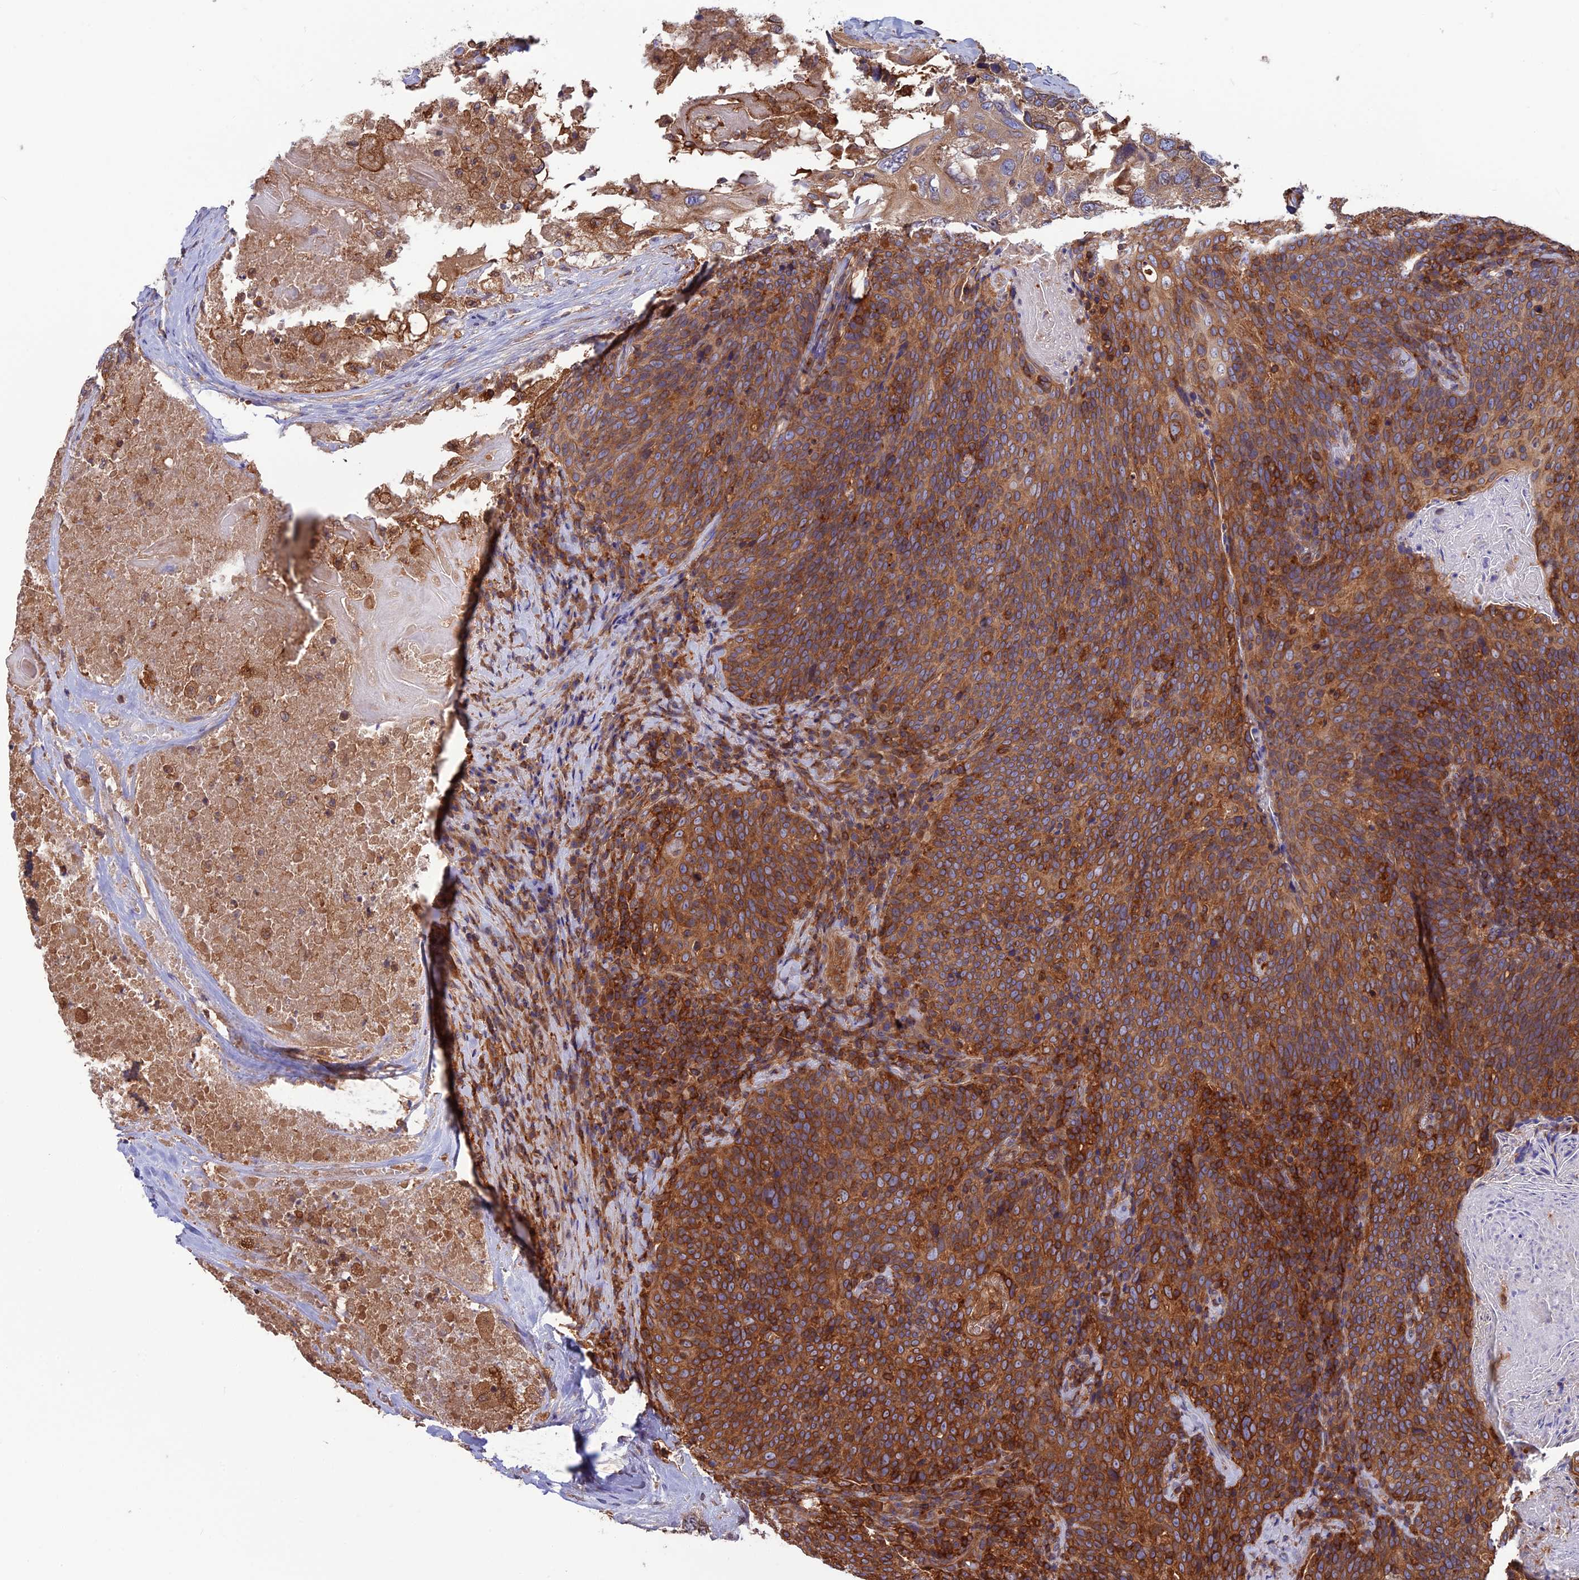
{"staining": {"intensity": "strong", "quantity": ">75%", "location": "cytoplasmic/membranous"}, "tissue": "head and neck cancer", "cell_type": "Tumor cells", "image_type": "cancer", "snomed": [{"axis": "morphology", "description": "Squamous cell carcinoma, NOS"}, {"axis": "morphology", "description": "Squamous cell carcinoma, metastatic, NOS"}, {"axis": "topography", "description": "Lymph node"}, {"axis": "topography", "description": "Head-Neck"}], "caption": "High-power microscopy captured an IHC photomicrograph of head and neck metastatic squamous cell carcinoma, revealing strong cytoplasmic/membranous positivity in about >75% of tumor cells.", "gene": "WDR1", "patient": {"sex": "male", "age": 62}}